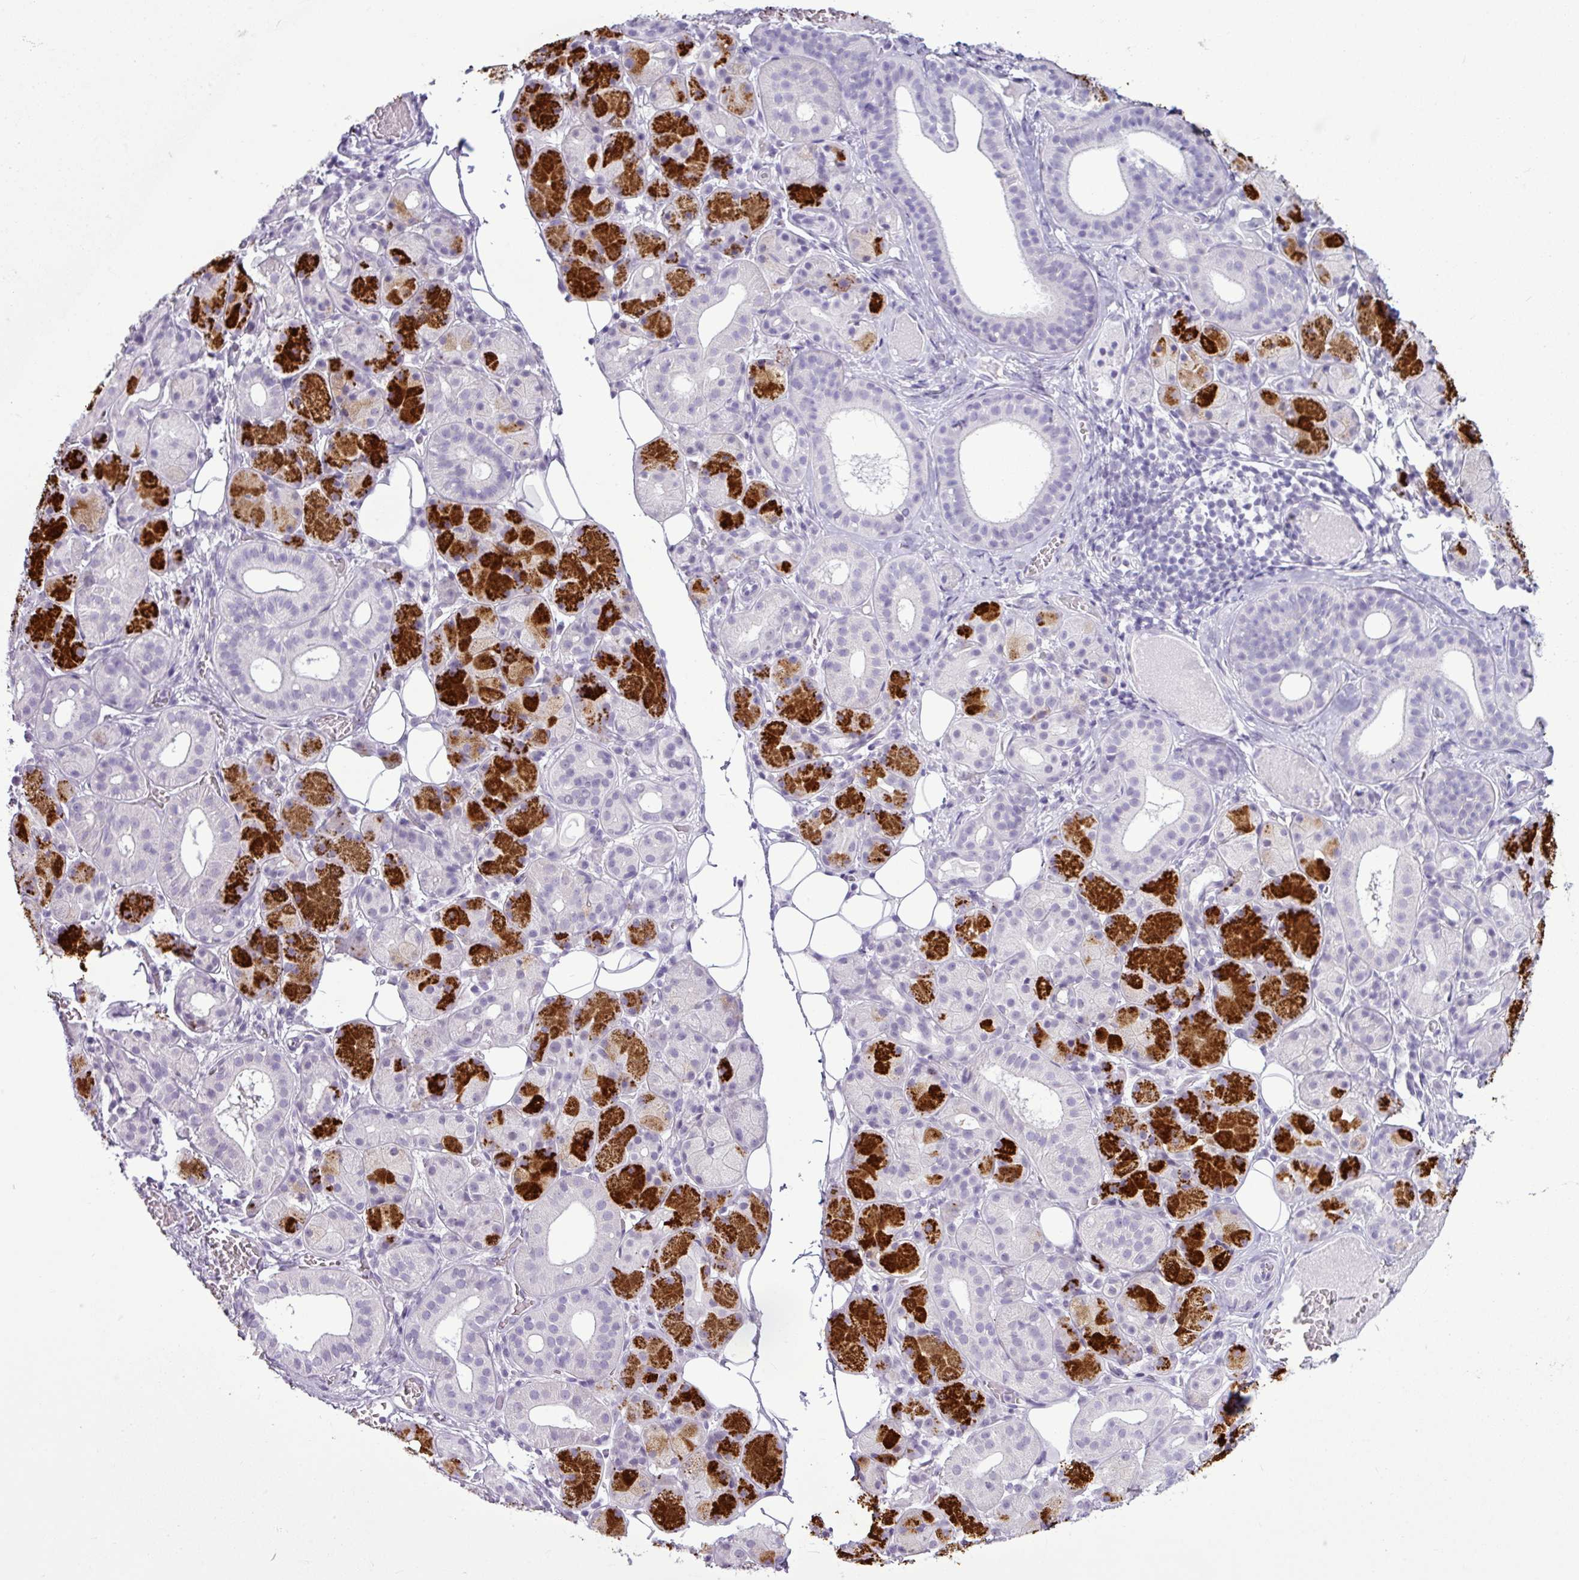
{"staining": {"intensity": "strong", "quantity": "<25%", "location": "cytoplasmic/membranous"}, "tissue": "salivary gland", "cell_type": "Glandular cells", "image_type": "normal", "snomed": [{"axis": "morphology", "description": "Squamous cell carcinoma, NOS"}, {"axis": "topography", "description": "Skin"}, {"axis": "topography", "description": "Head-Neck"}], "caption": "Immunohistochemistry photomicrograph of unremarkable human salivary gland stained for a protein (brown), which shows medium levels of strong cytoplasmic/membranous positivity in approximately <25% of glandular cells.", "gene": "AMY2A", "patient": {"sex": "male", "age": 80}}